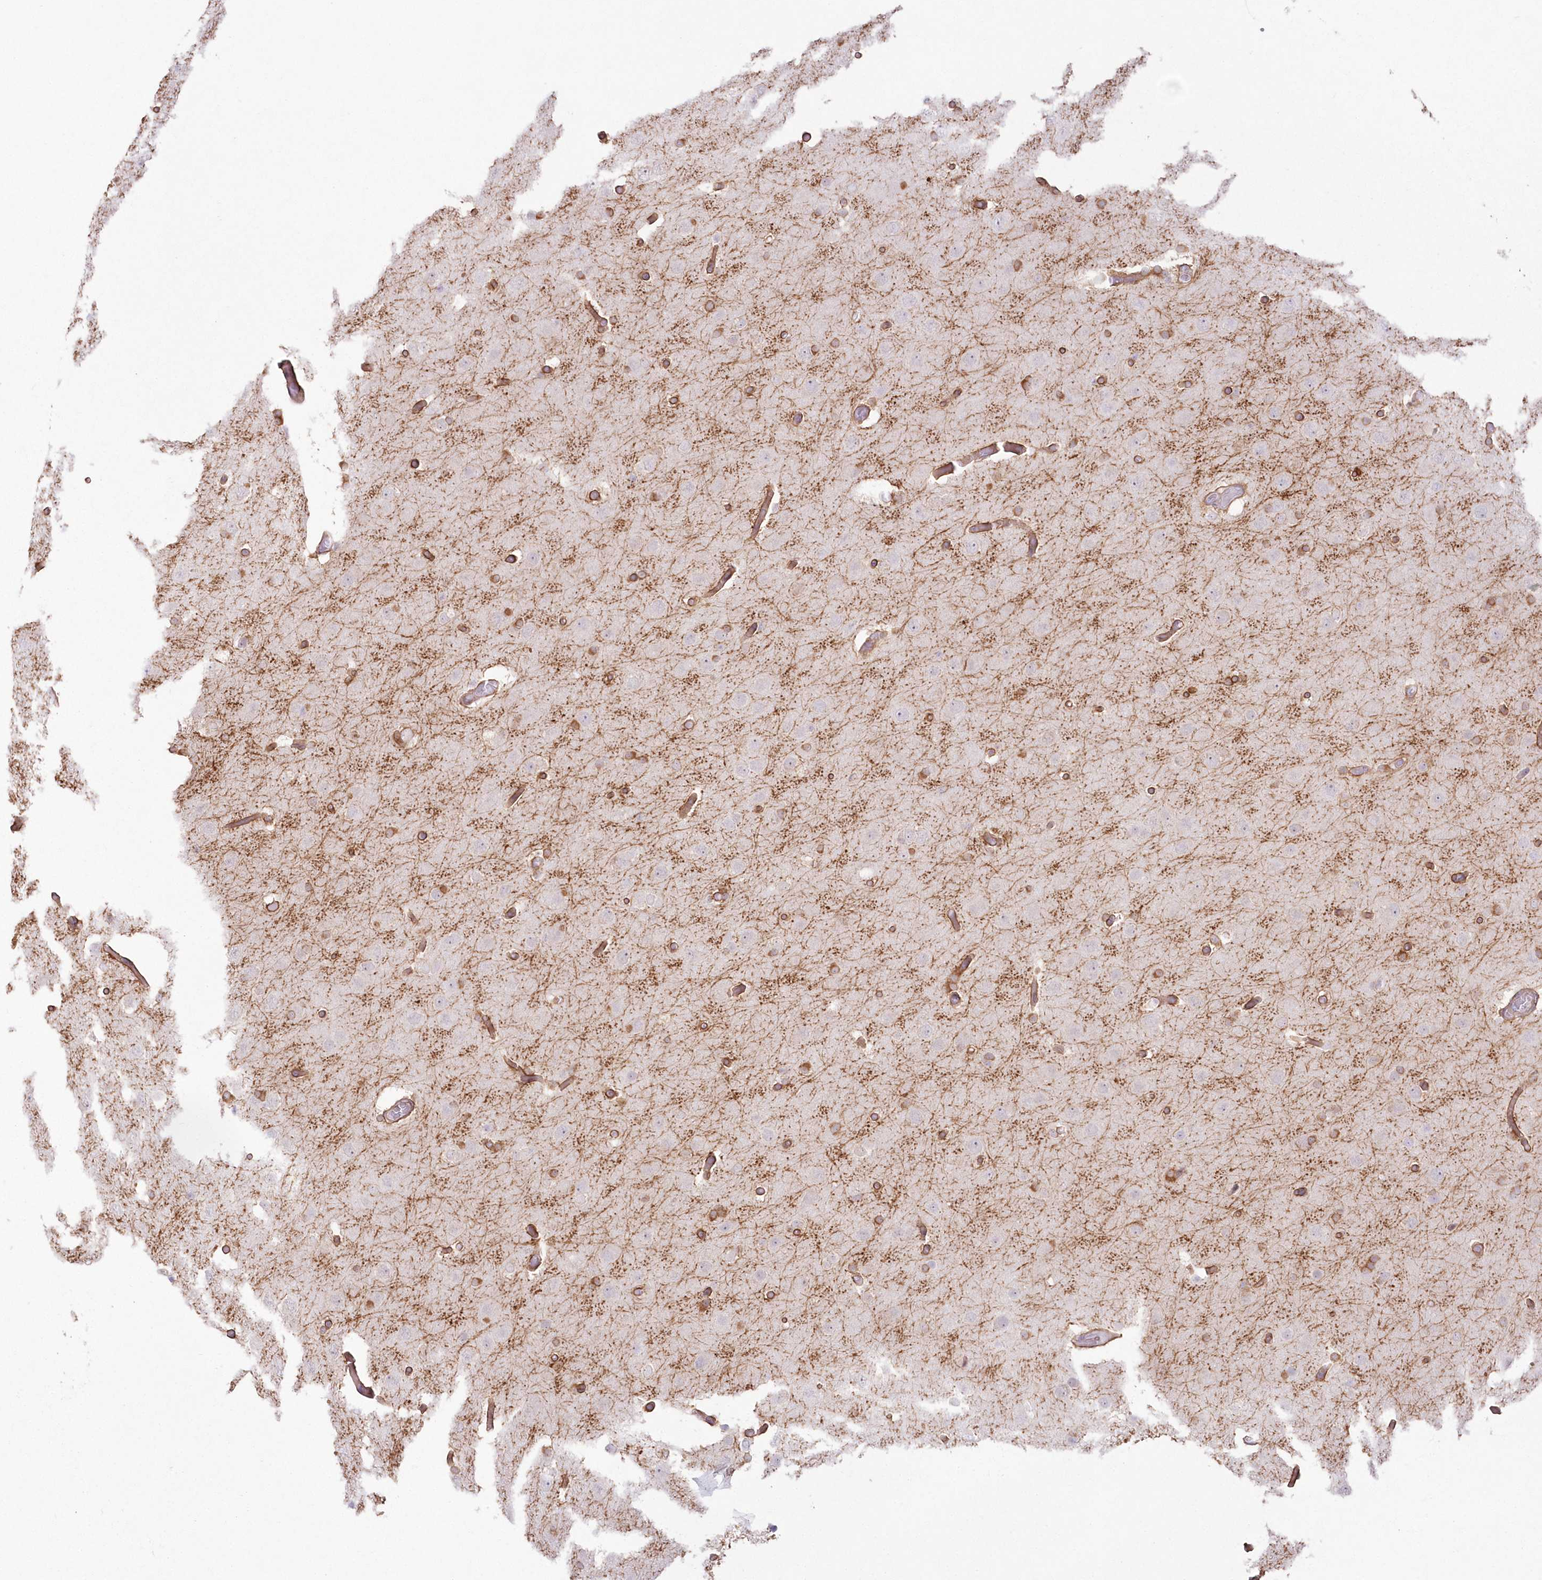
{"staining": {"intensity": "negative", "quantity": "none", "location": "none"}, "tissue": "glioma", "cell_type": "Tumor cells", "image_type": "cancer", "snomed": [{"axis": "morphology", "description": "Glioma, malignant, High grade"}, {"axis": "topography", "description": "Cerebral cortex"}], "caption": "This micrograph is of malignant high-grade glioma stained with immunohistochemistry (IHC) to label a protein in brown with the nuclei are counter-stained blue. There is no positivity in tumor cells.", "gene": "SH3PXD2B", "patient": {"sex": "female", "age": 36}}